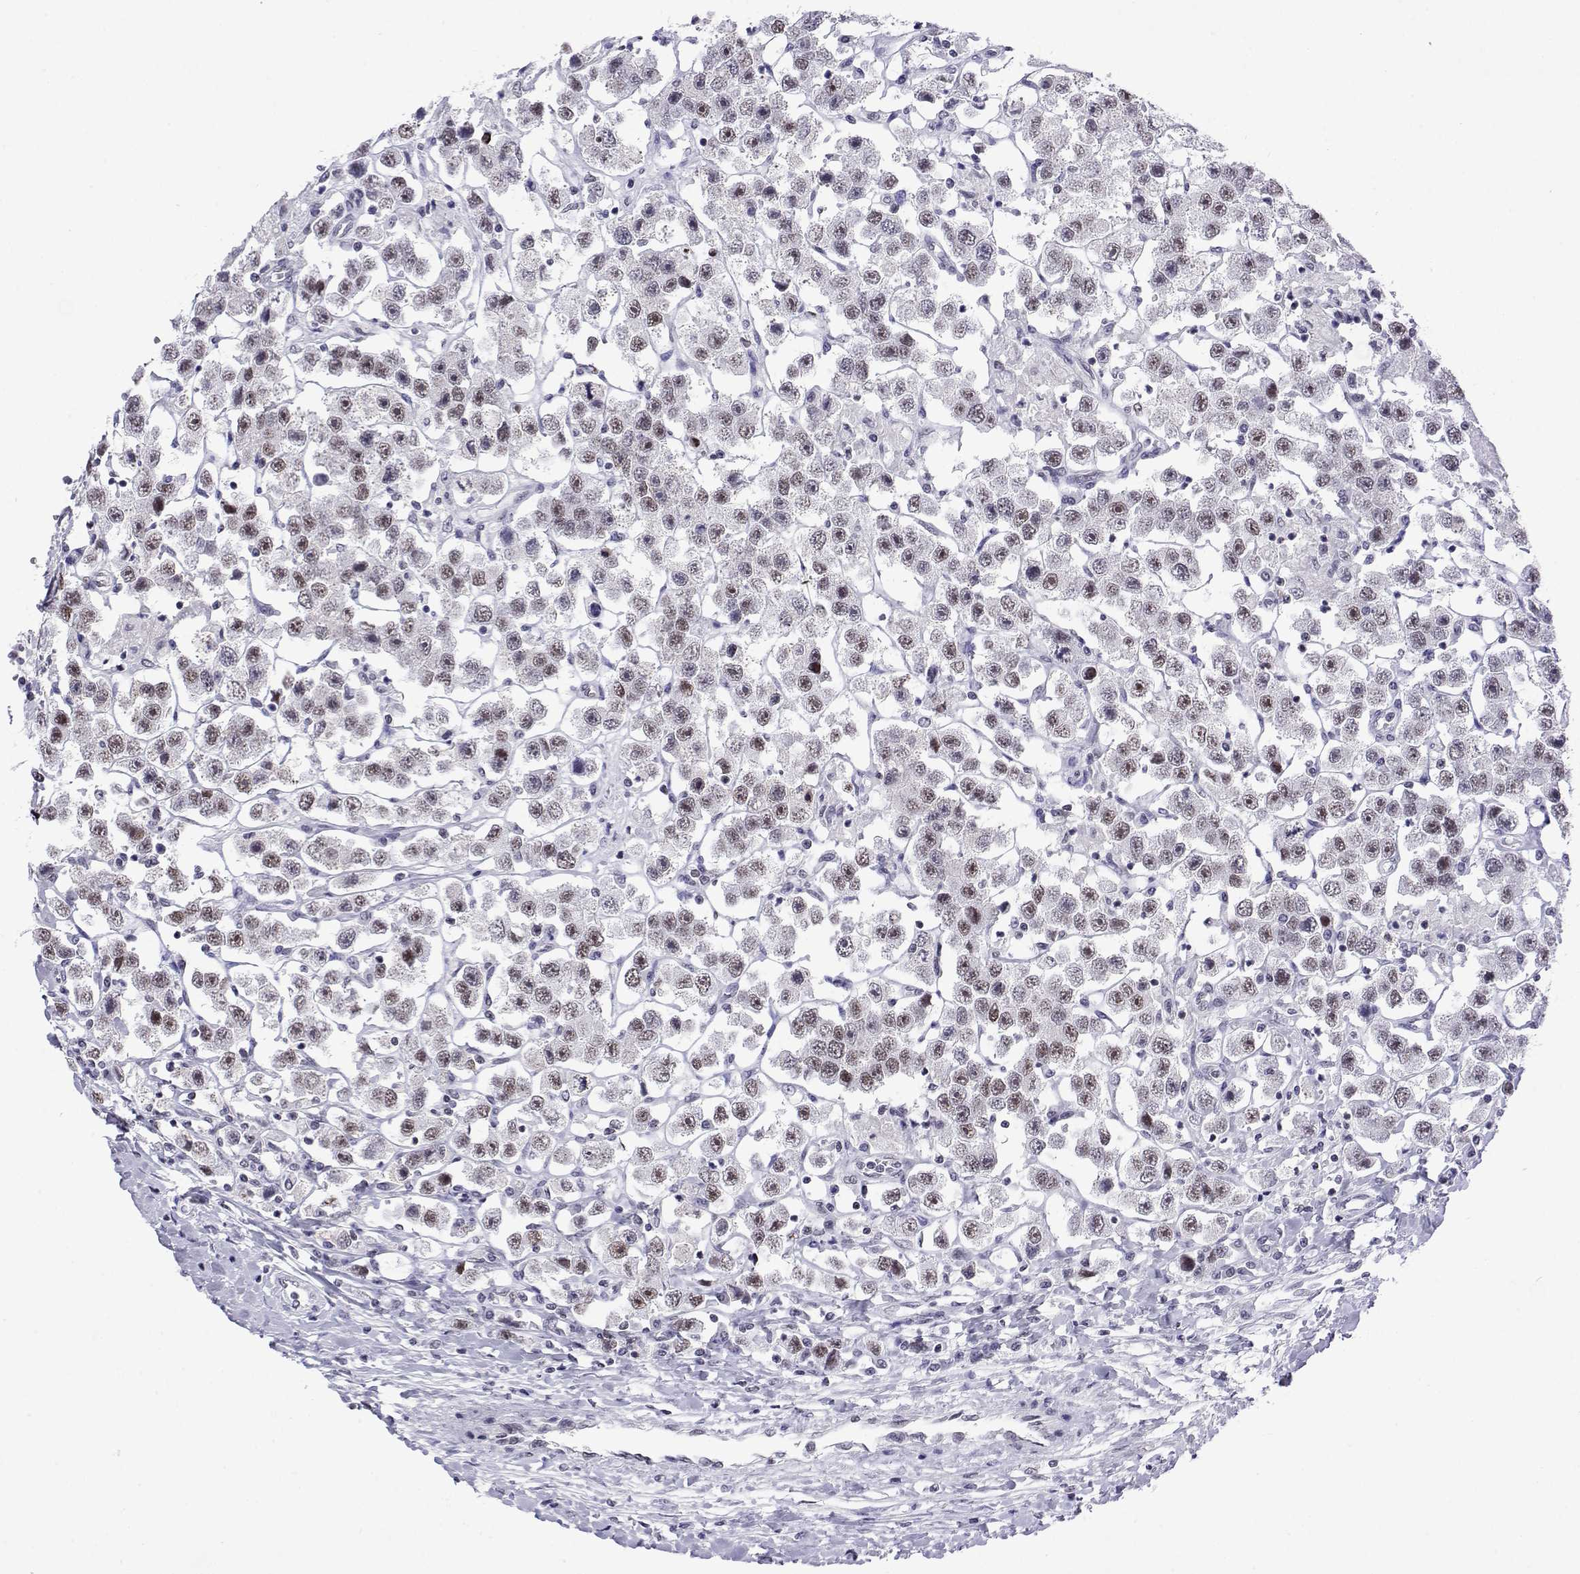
{"staining": {"intensity": "weak", "quantity": "25%-75%", "location": "nuclear"}, "tissue": "testis cancer", "cell_type": "Tumor cells", "image_type": "cancer", "snomed": [{"axis": "morphology", "description": "Seminoma, NOS"}, {"axis": "topography", "description": "Testis"}], "caption": "This histopathology image reveals IHC staining of human testis seminoma, with low weak nuclear positivity in approximately 25%-75% of tumor cells.", "gene": "POLDIP3", "patient": {"sex": "male", "age": 45}}